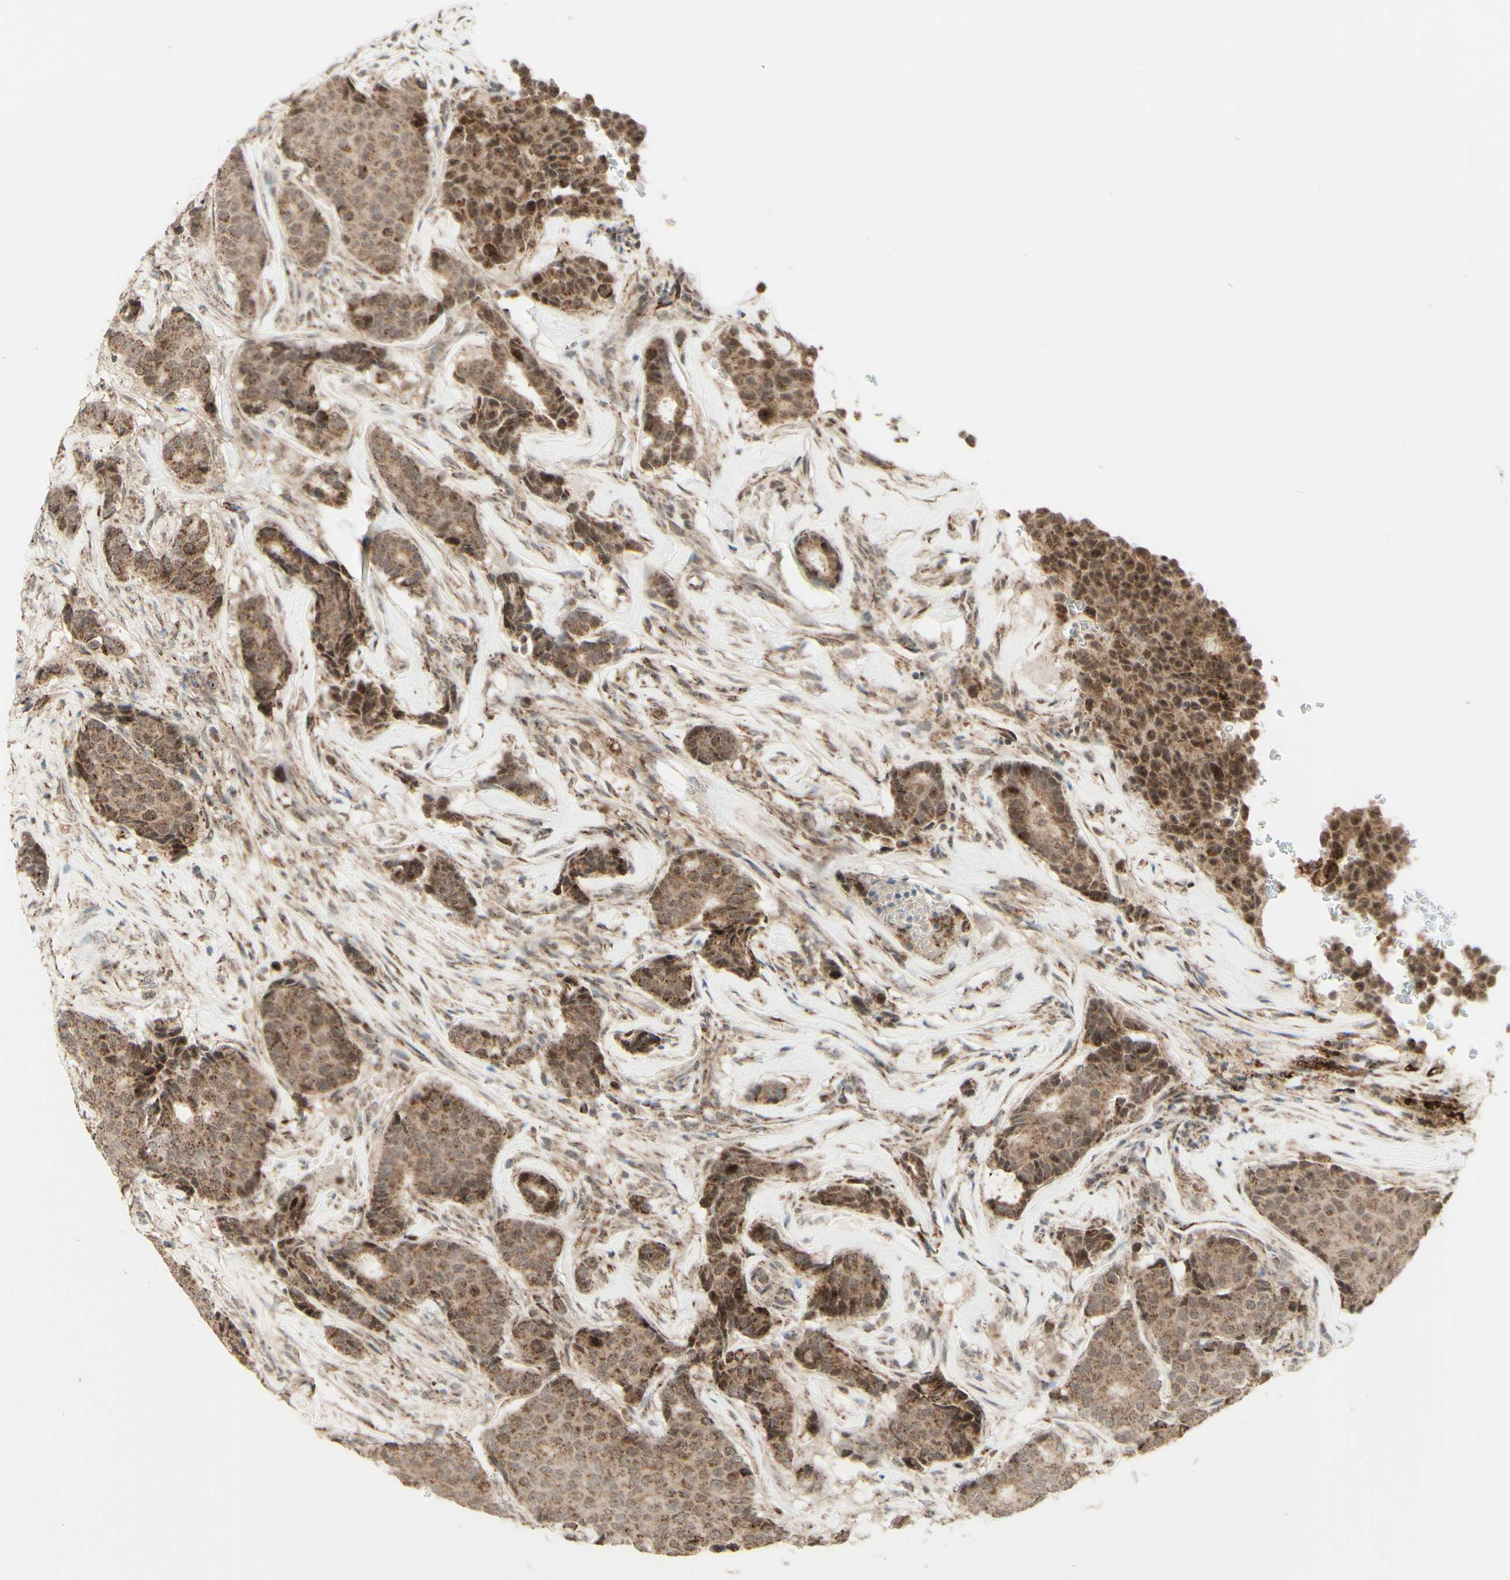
{"staining": {"intensity": "moderate", "quantity": ">75%", "location": "cytoplasmic/membranous"}, "tissue": "breast cancer", "cell_type": "Tumor cells", "image_type": "cancer", "snomed": [{"axis": "morphology", "description": "Duct carcinoma"}, {"axis": "topography", "description": "Breast"}], "caption": "Breast cancer tissue displays moderate cytoplasmic/membranous positivity in approximately >75% of tumor cells, visualized by immunohistochemistry. (DAB IHC, brown staining for protein, blue staining for nuclei).", "gene": "DHRS3", "patient": {"sex": "female", "age": 75}}